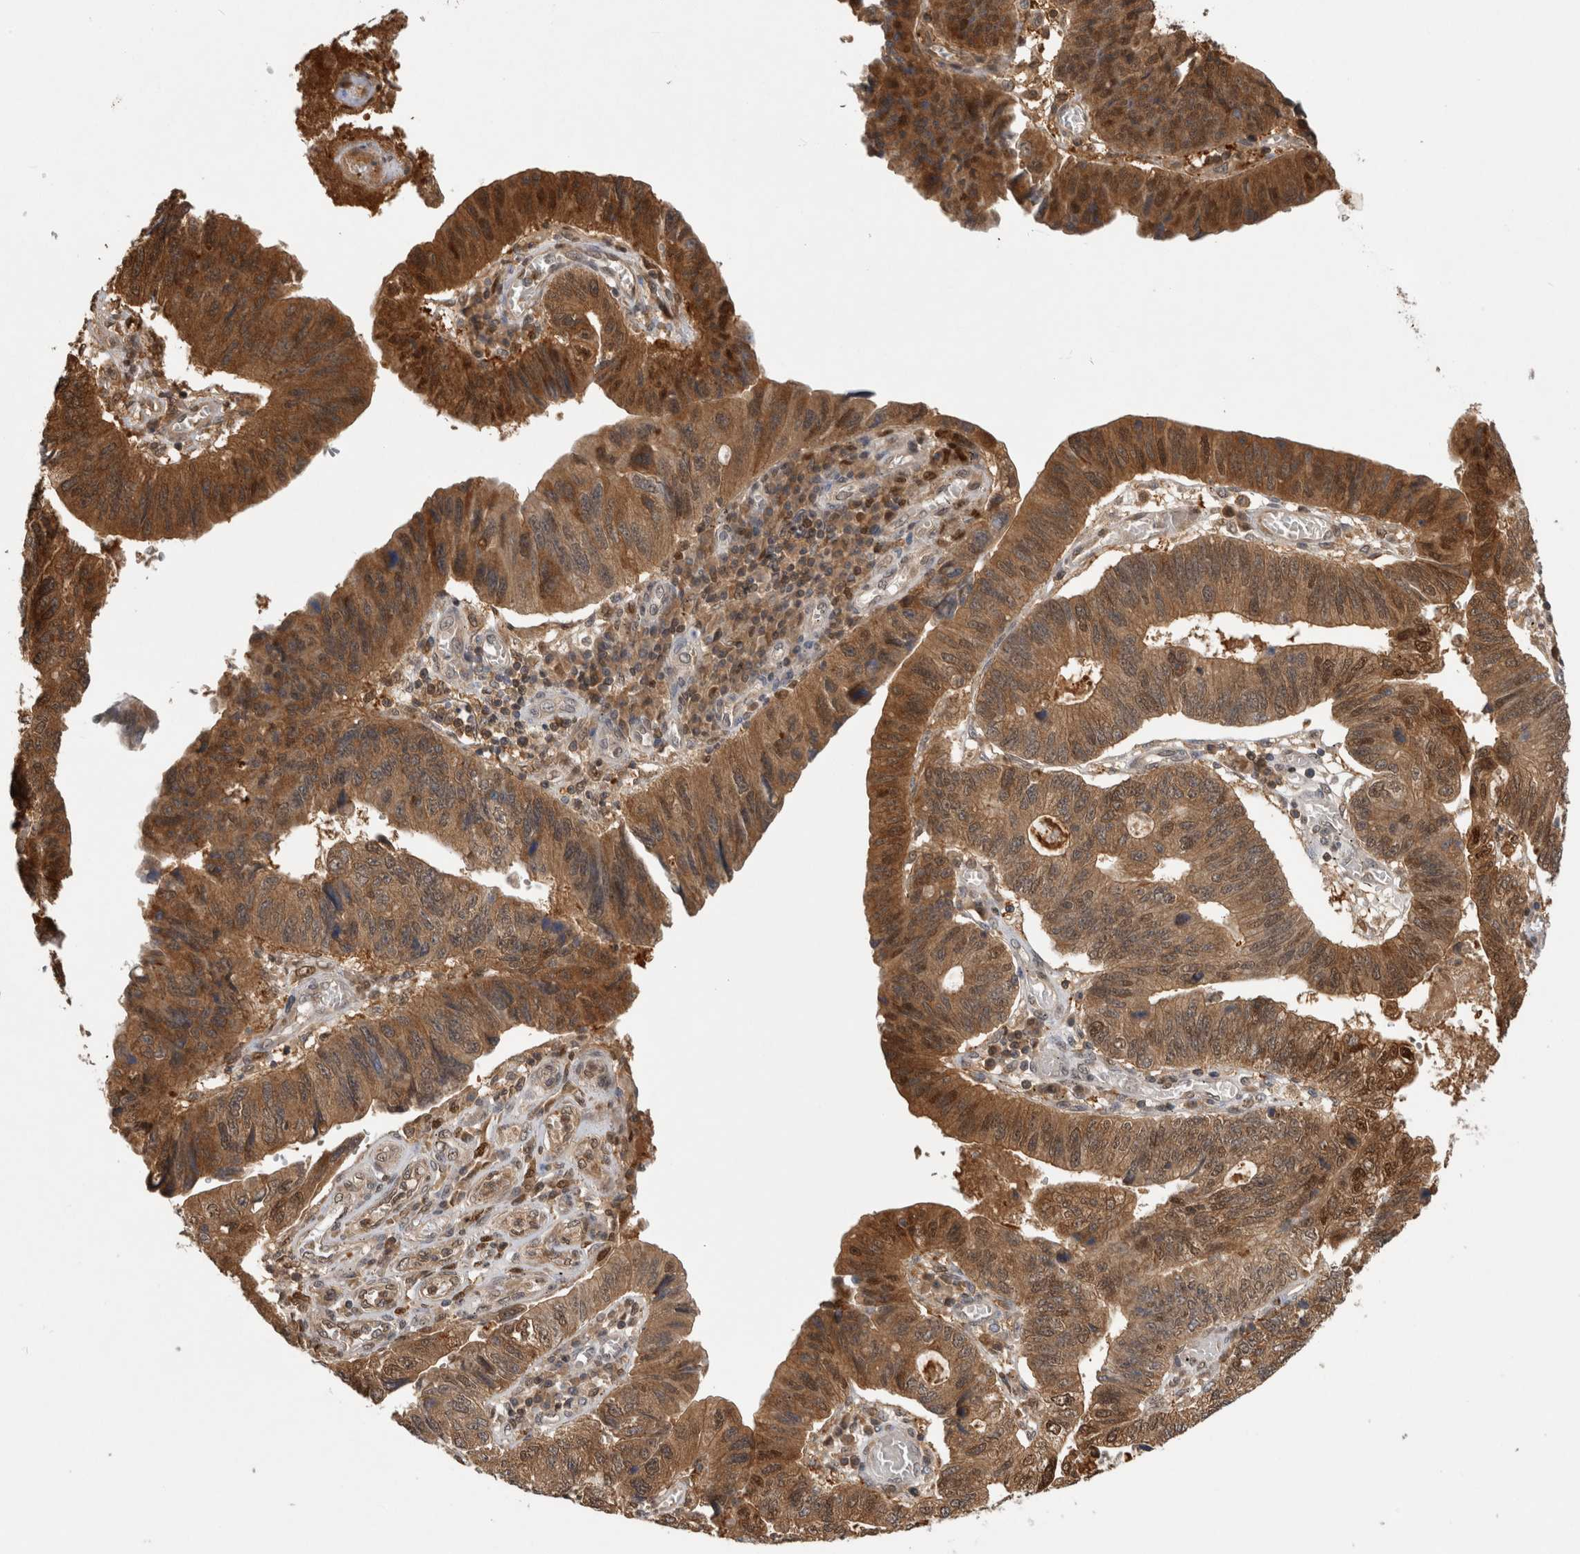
{"staining": {"intensity": "moderate", "quantity": ">75%", "location": "cytoplasmic/membranous,nuclear"}, "tissue": "stomach cancer", "cell_type": "Tumor cells", "image_type": "cancer", "snomed": [{"axis": "morphology", "description": "Adenocarcinoma, NOS"}, {"axis": "topography", "description": "Stomach"}], "caption": "The image reveals staining of stomach adenocarcinoma, revealing moderate cytoplasmic/membranous and nuclear protein staining (brown color) within tumor cells.", "gene": "ASTN2", "patient": {"sex": "male", "age": 59}}